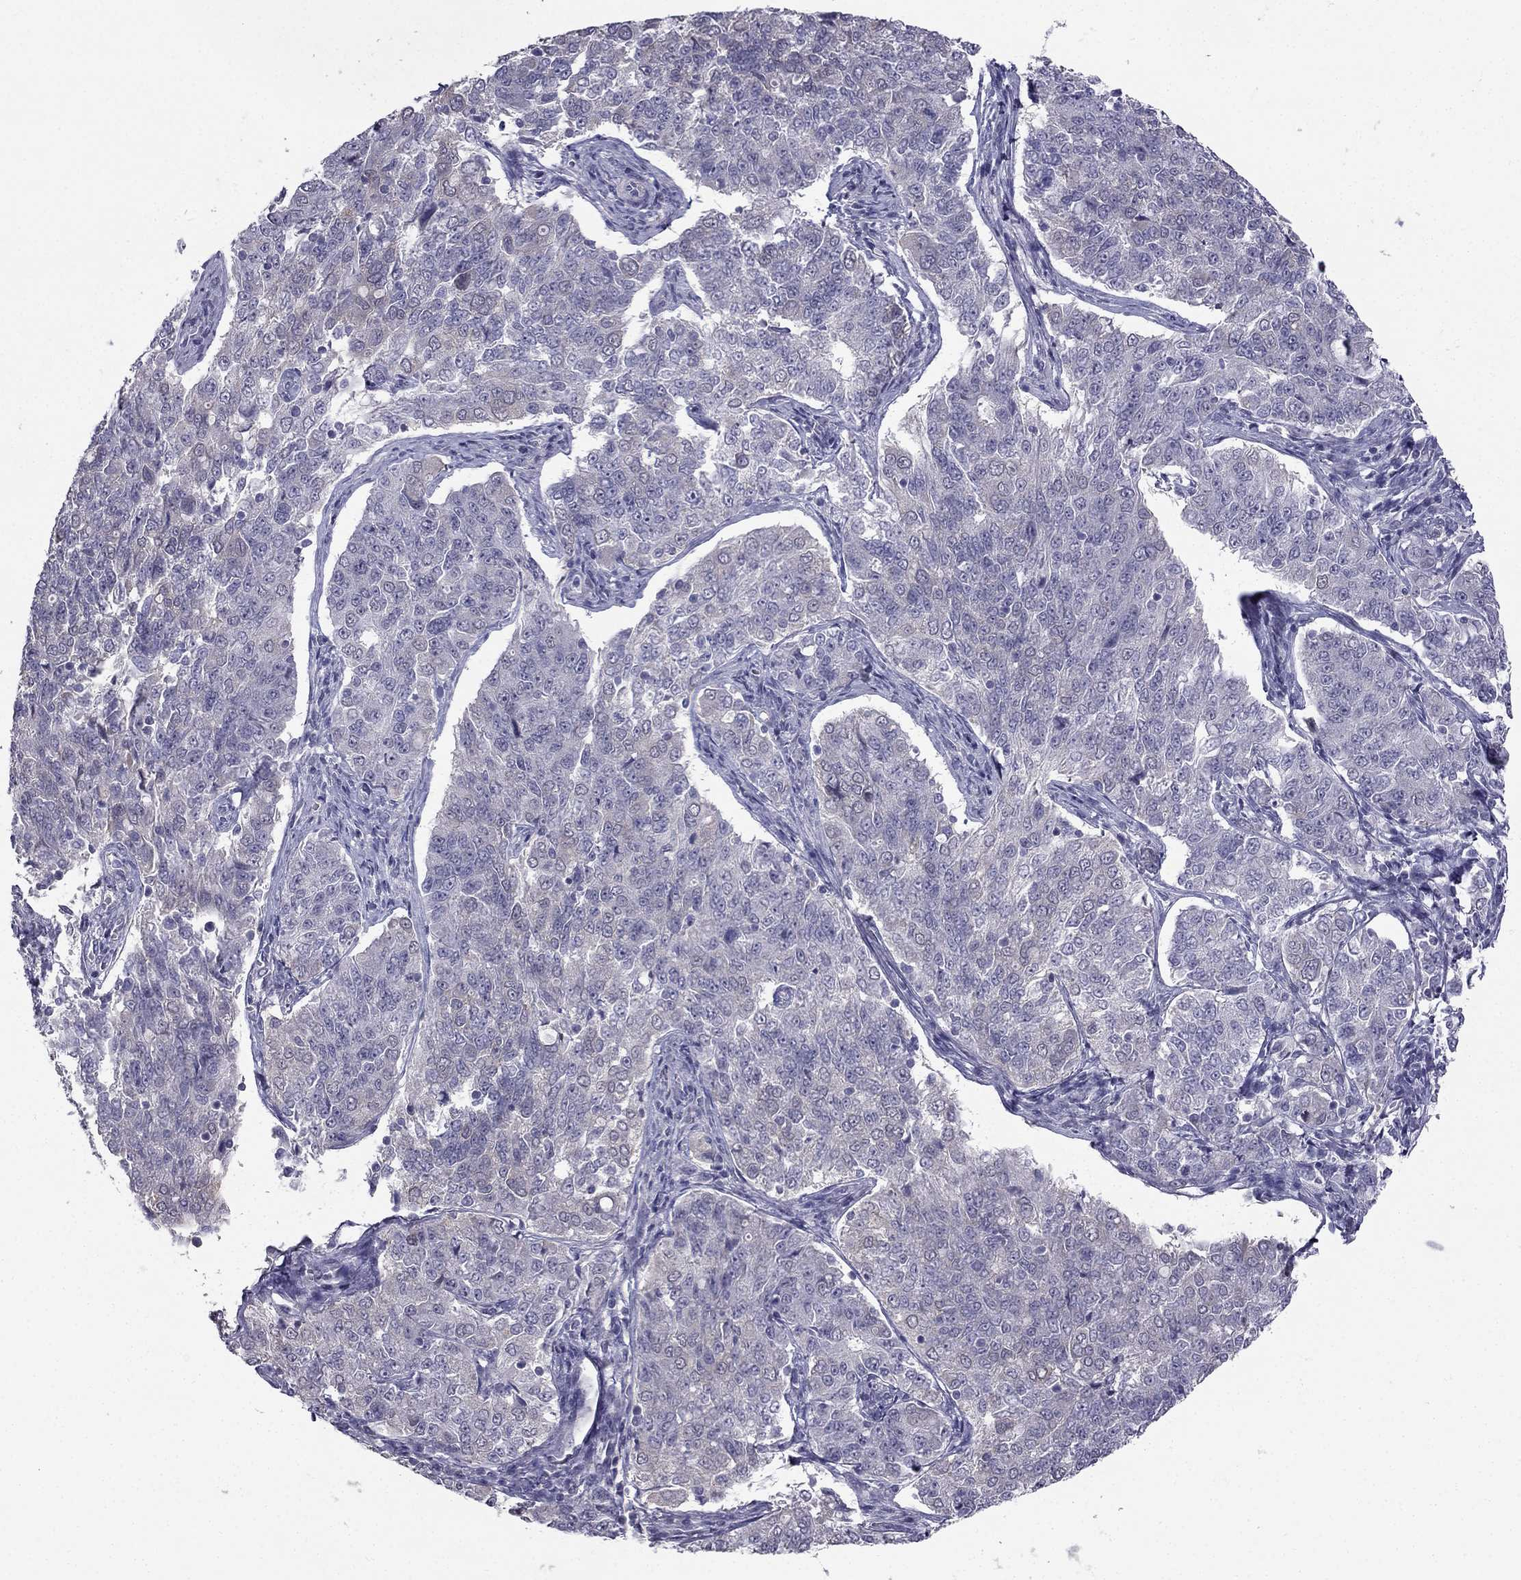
{"staining": {"intensity": "negative", "quantity": "none", "location": "none"}, "tissue": "endometrial cancer", "cell_type": "Tumor cells", "image_type": "cancer", "snomed": [{"axis": "morphology", "description": "Adenocarcinoma, NOS"}, {"axis": "topography", "description": "Endometrium"}], "caption": "Immunohistochemical staining of adenocarcinoma (endometrial) demonstrates no significant staining in tumor cells. (DAB immunohistochemistry visualized using brightfield microscopy, high magnification).", "gene": "HSFX1", "patient": {"sex": "female", "age": 43}}